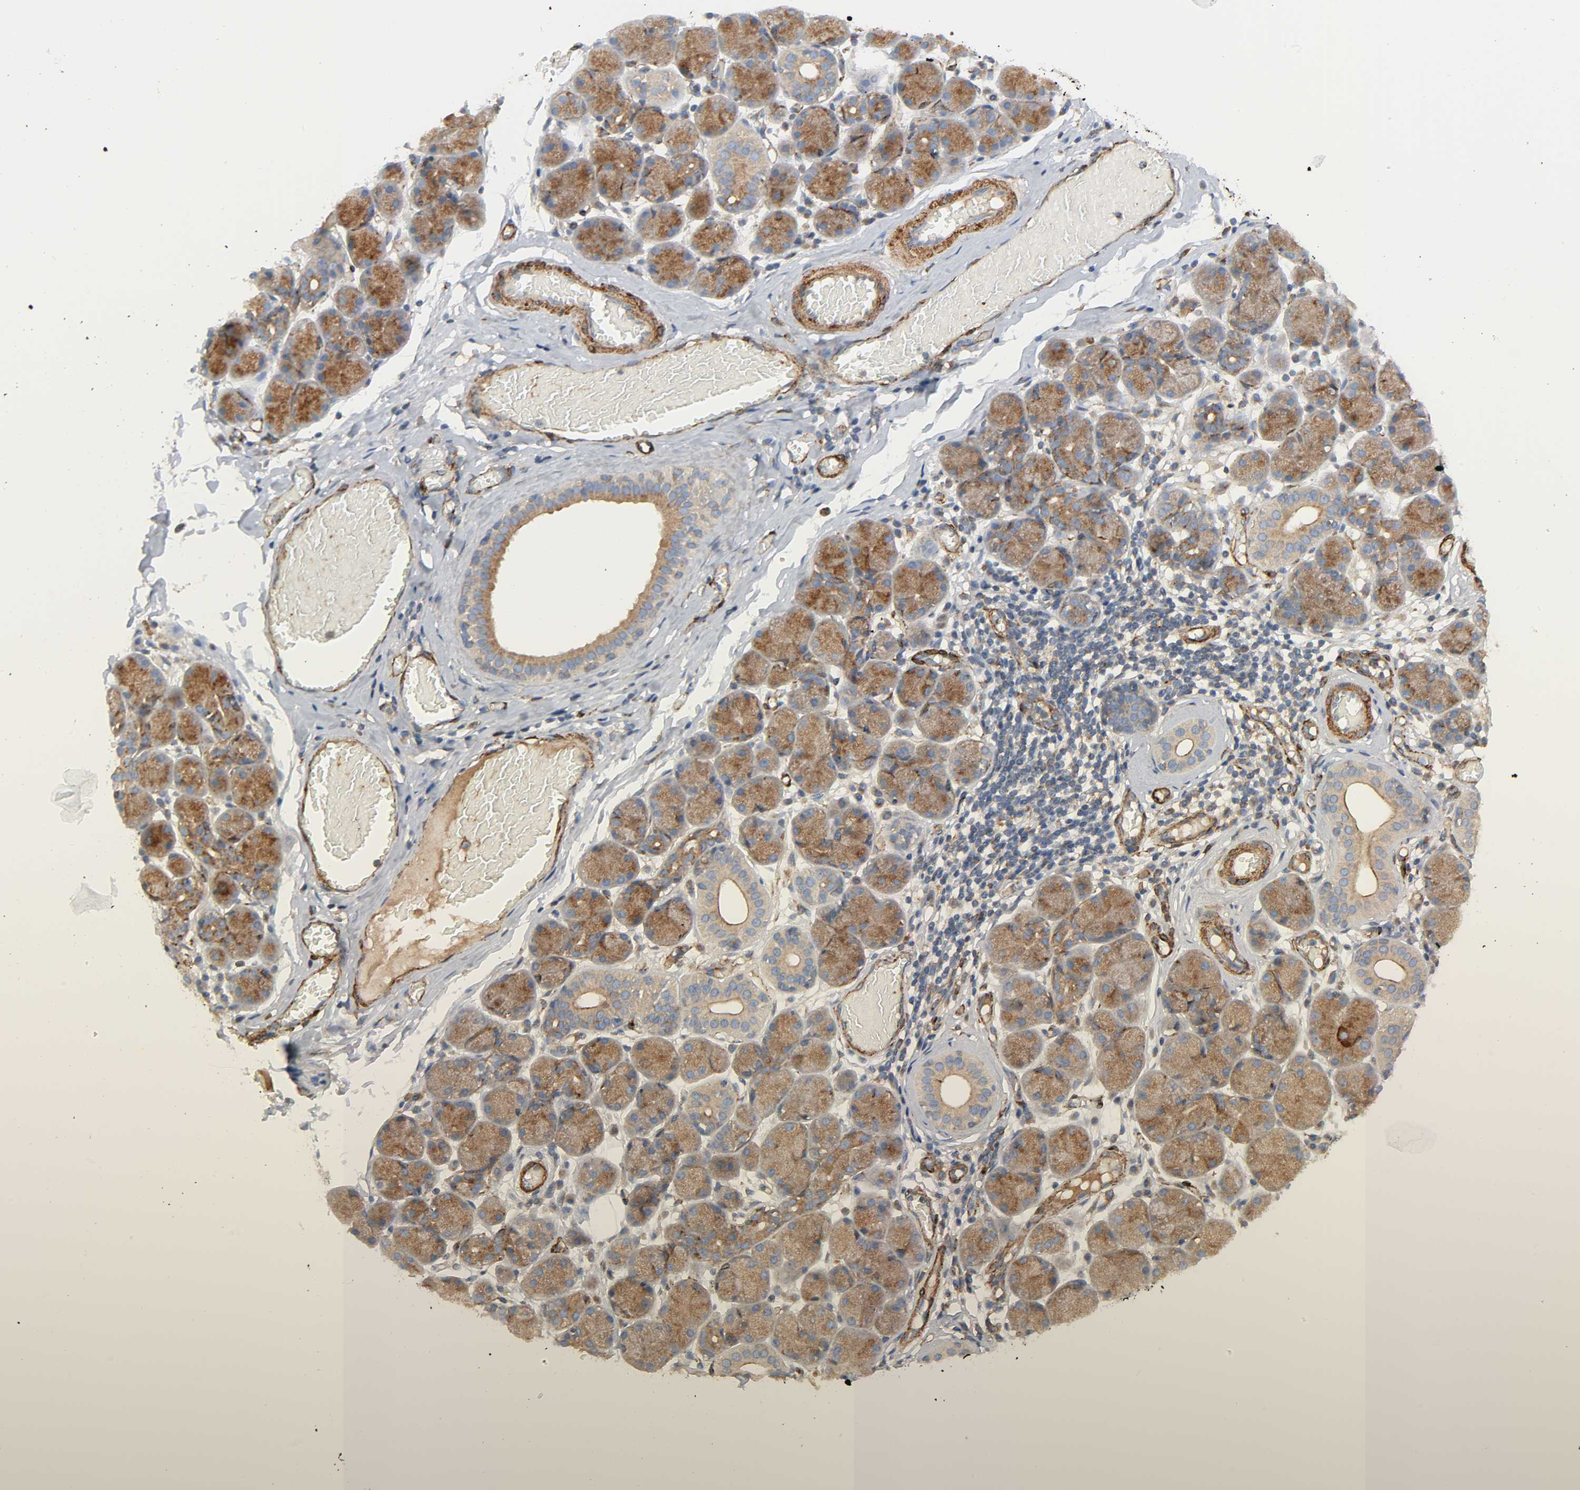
{"staining": {"intensity": "strong", "quantity": ">75%", "location": "cytoplasmic/membranous"}, "tissue": "salivary gland", "cell_type": "Glandular cells", "image_type": "normal", "snomed": [{"axis": "morphology", "description": "Normal tissue, NOS"}, {"axis": "topography", "description": "Salivary gland"}], "caption": "Protein staining of normal salivary gland exhibits strong cytoplasmic/membranous expression in approximately >75% of glandular cells. Nuclei are stained in blue.", "gene": "ARHGAP1", "patient": {"sex": "female", "age": 24}}